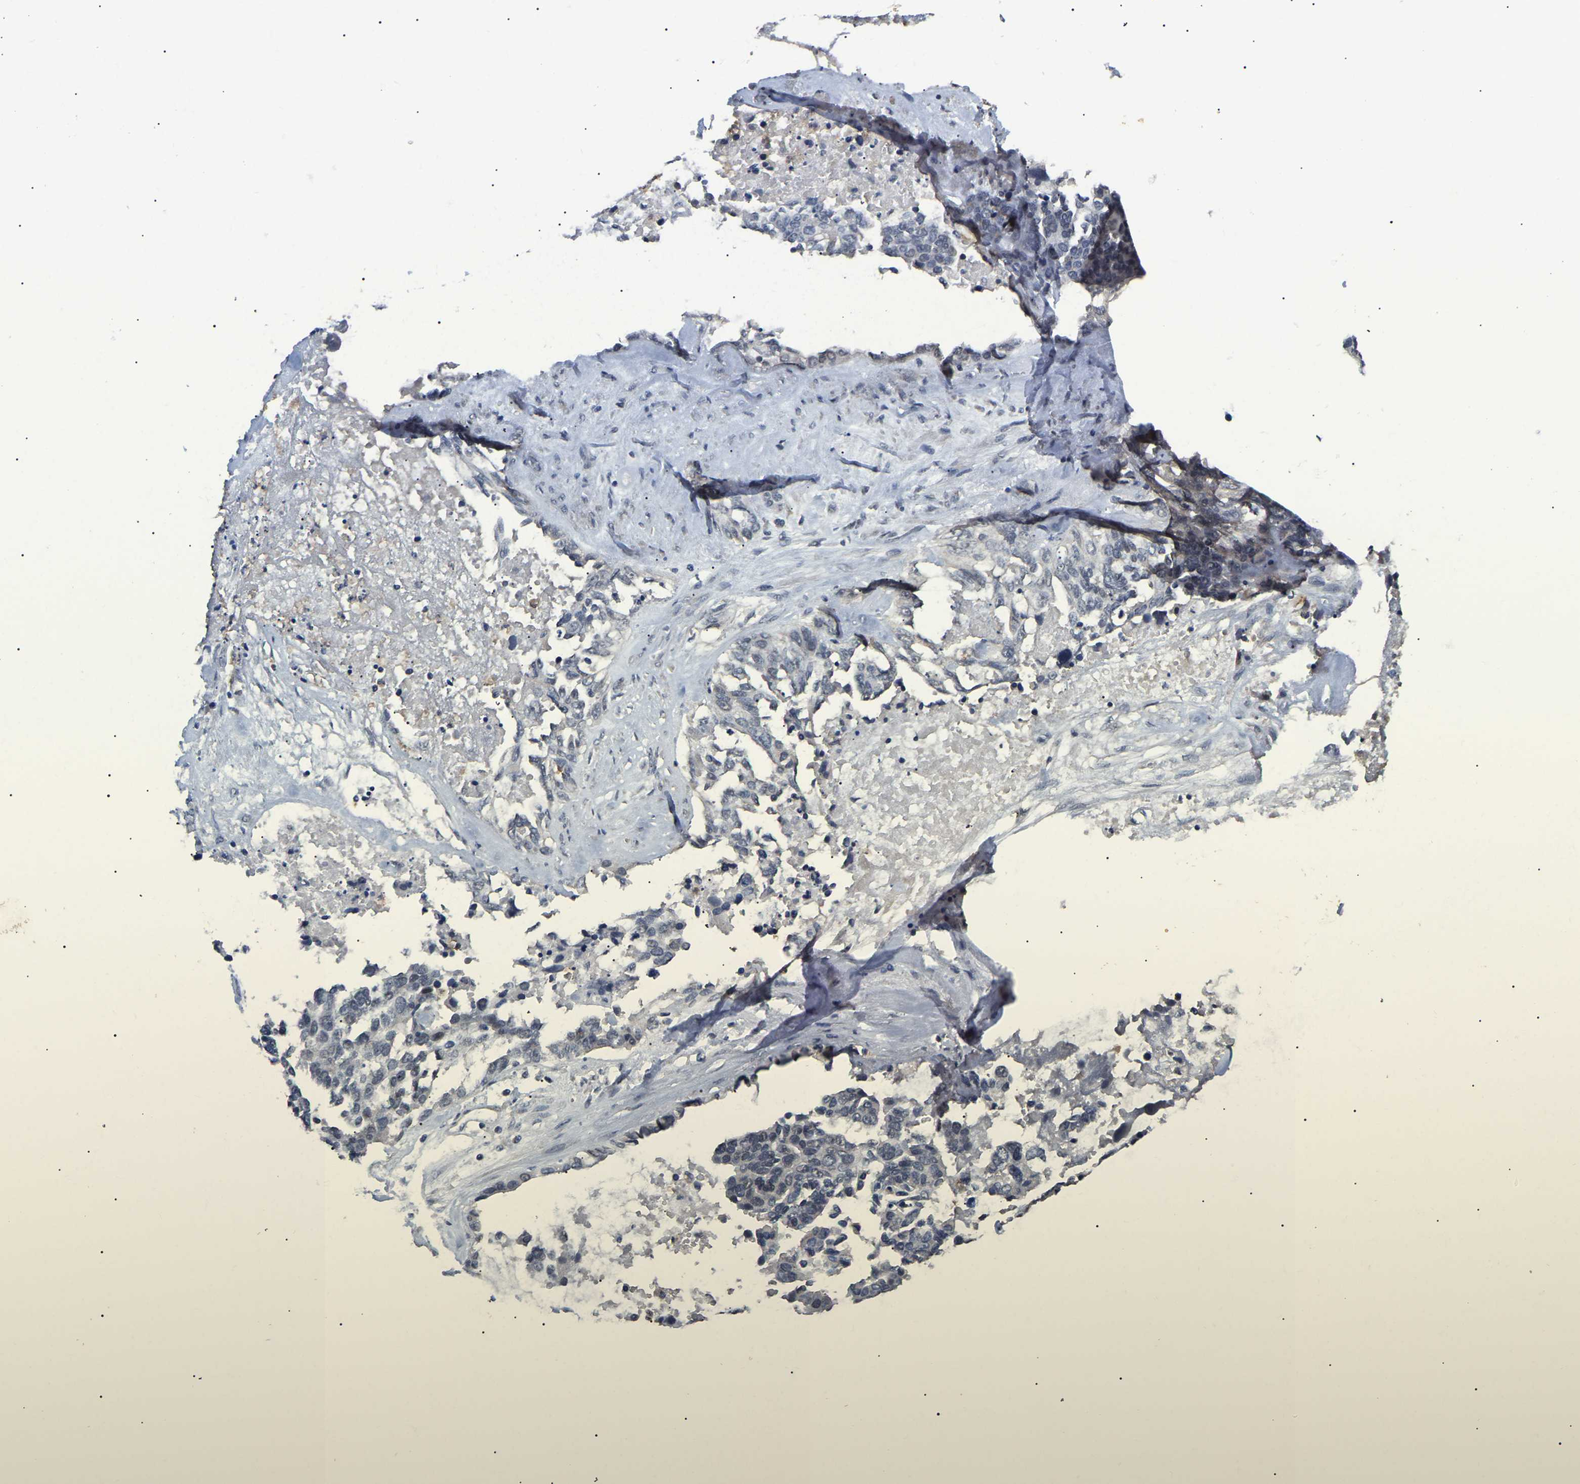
{"staining": {"intensity": "negative", "quantity": "none", "location": "none"}, "tissue": "ovarian cancer", "cell_type": "Tumor cells", "image_type": "cancer", "snomed": [{"axis": "morphology", "description": "Cystadenocarcinoma, serous, NOS"}, {"axis": "topography", "description": "Ovary"}], "caption": "Tumor cells show no significant protein expression in ovarian cancer.", "gene": "PPM1E", "patient": {"sex": "female", "age": 44}}